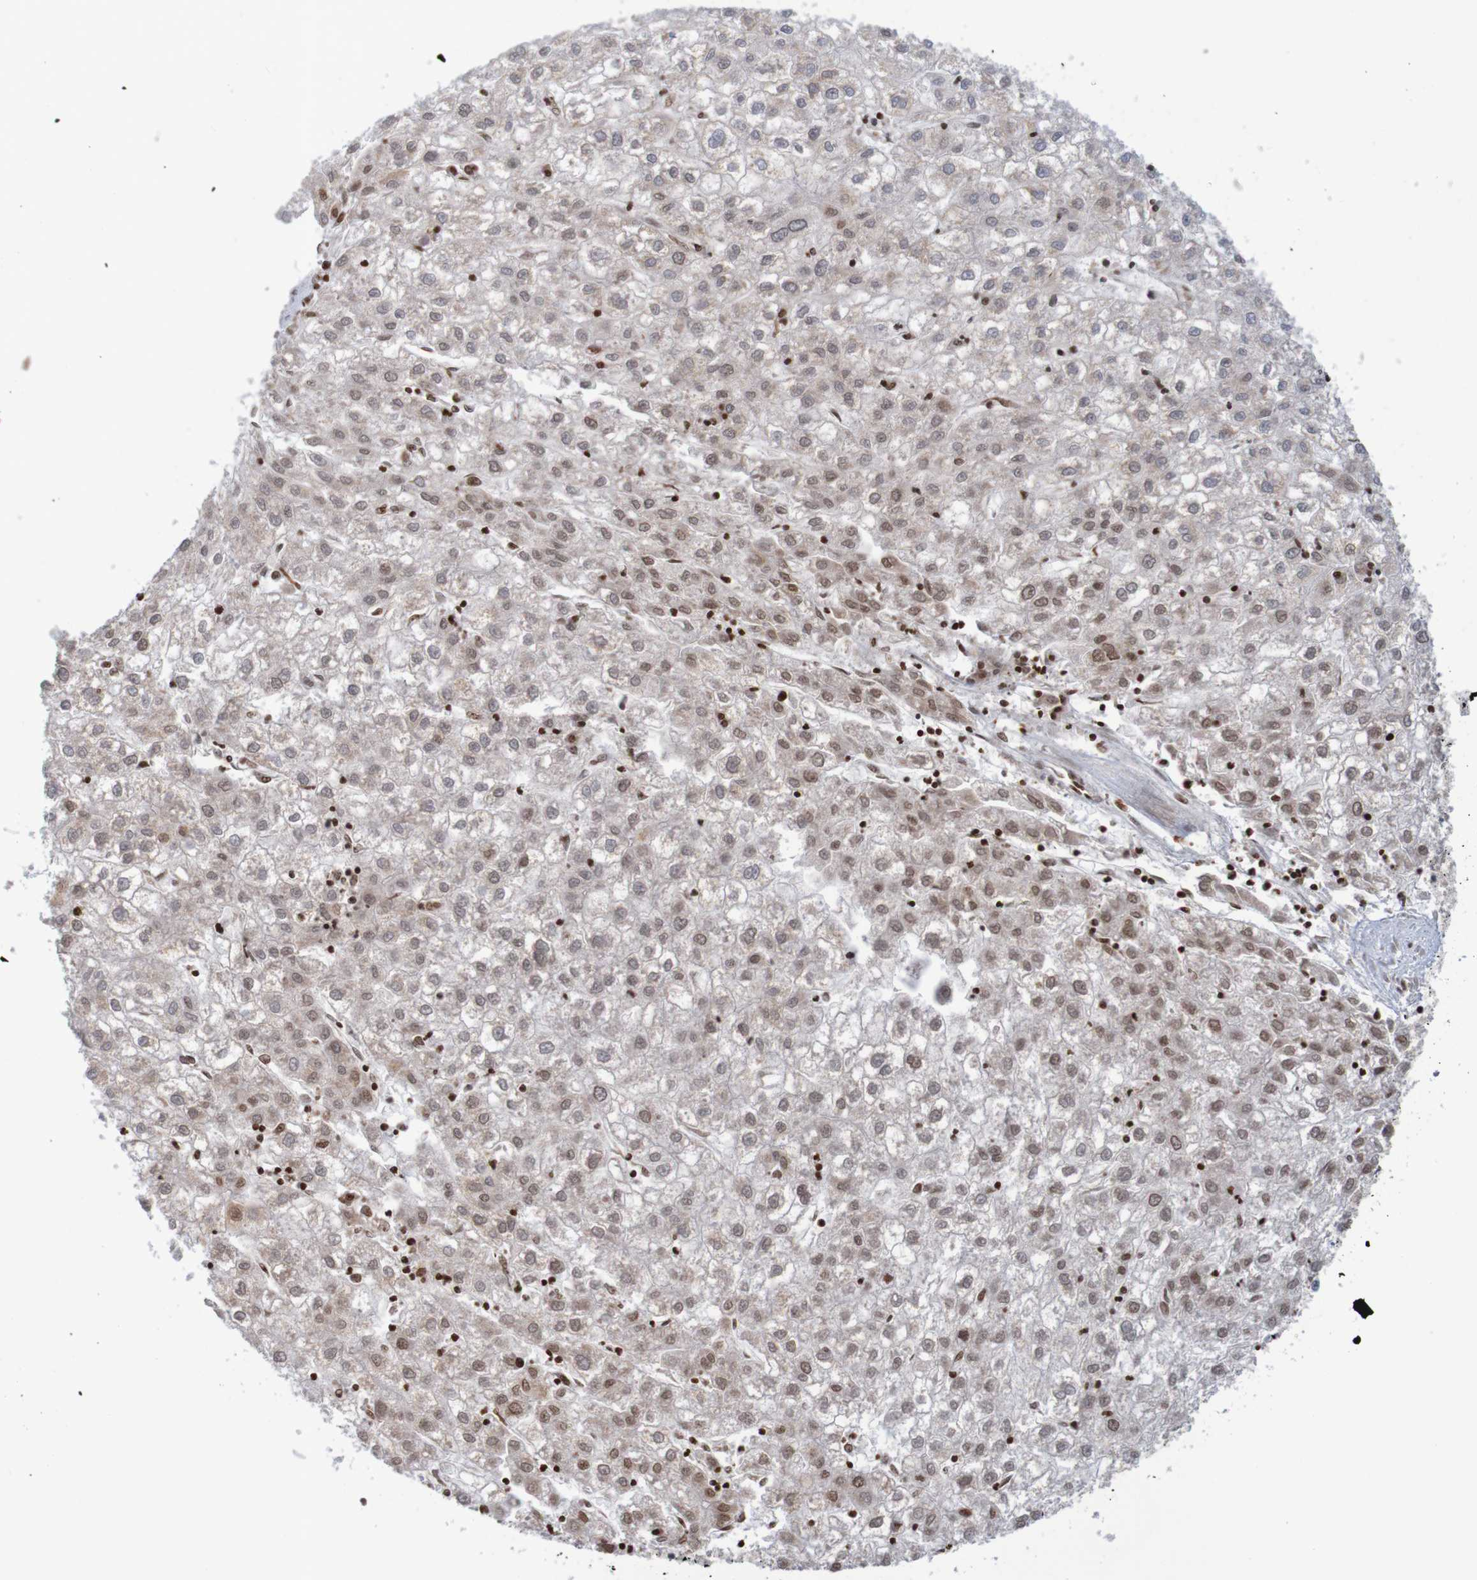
{"staining": {"intensity": "negative", "quantity": "none", "location": "none"}, "tissue": "liver cancer", "cell_type": "Tumor cells", "image_type": "cancer", "snomed": [{"axis": "morphology", "description": "Carcinoma, Hepatocellular, NOS"}, {"axis": "topography", "description": "Liver"}], "caption": "Tumor cells are negative for protein expression in human liver cancer (hepatocellular carcinoma).", "gene": "NAV2", "patient": {"sex": "male", "age": 72}}